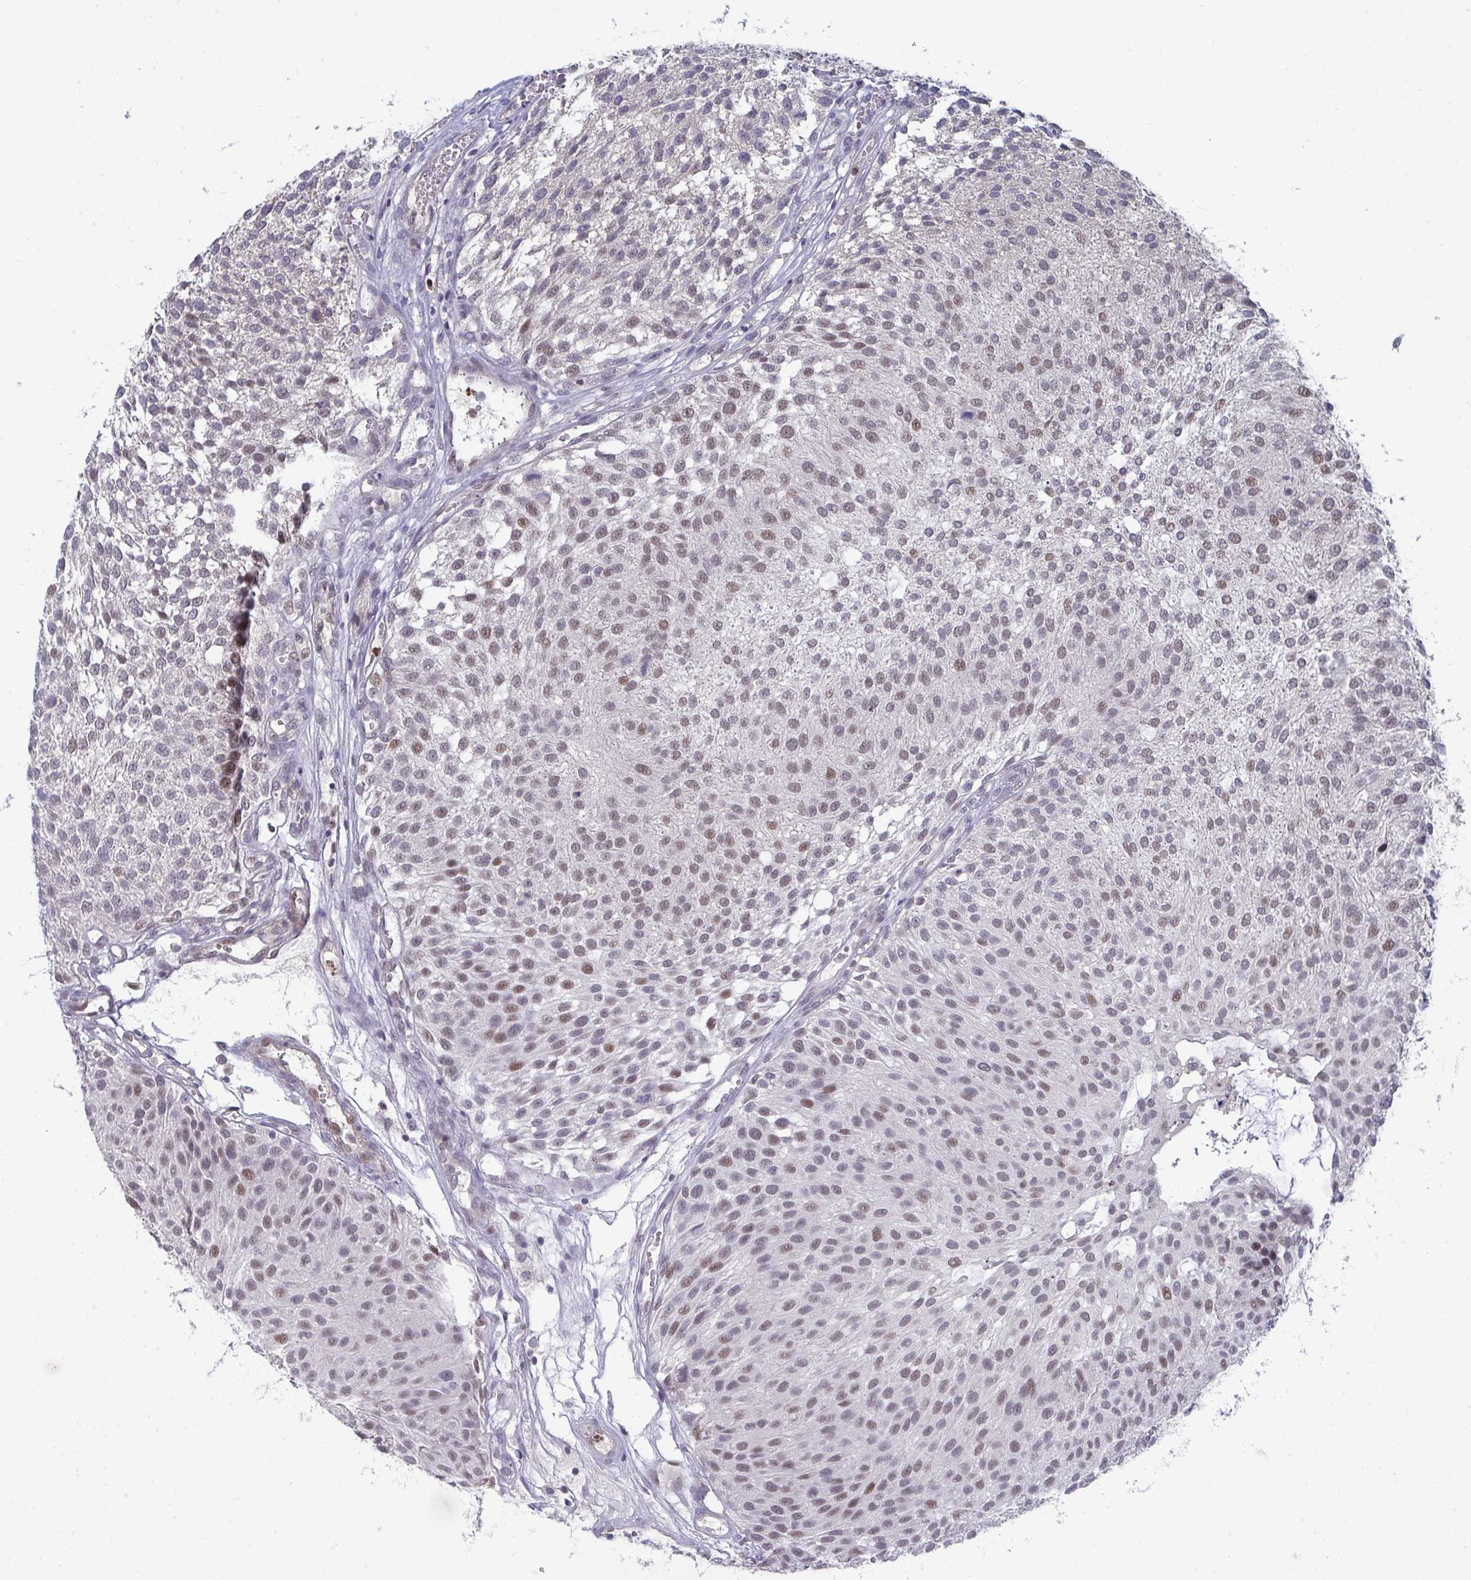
{"staining": {"intensity": "moderate", "quantity": "25%-75%", "location": "nuclear"}, "tissue": "urothelial cancer", "cell_type": "Tumor cells", "image_type": "cancer", "snomed": [{"axis": "morphology", "description": "Urothelial carcinoma, NOS"}, {"axis": "topography", "description": "Urinary bladder"}], "caption": "IHC image of transitional cell carcinoma stained for a protein (brown), which demonstrates medium levels of moderate nuclear expression in about 25%-75% of tumor cells.", "gene": "JDP2", "patient": {"sex": "male", "age": 84}}